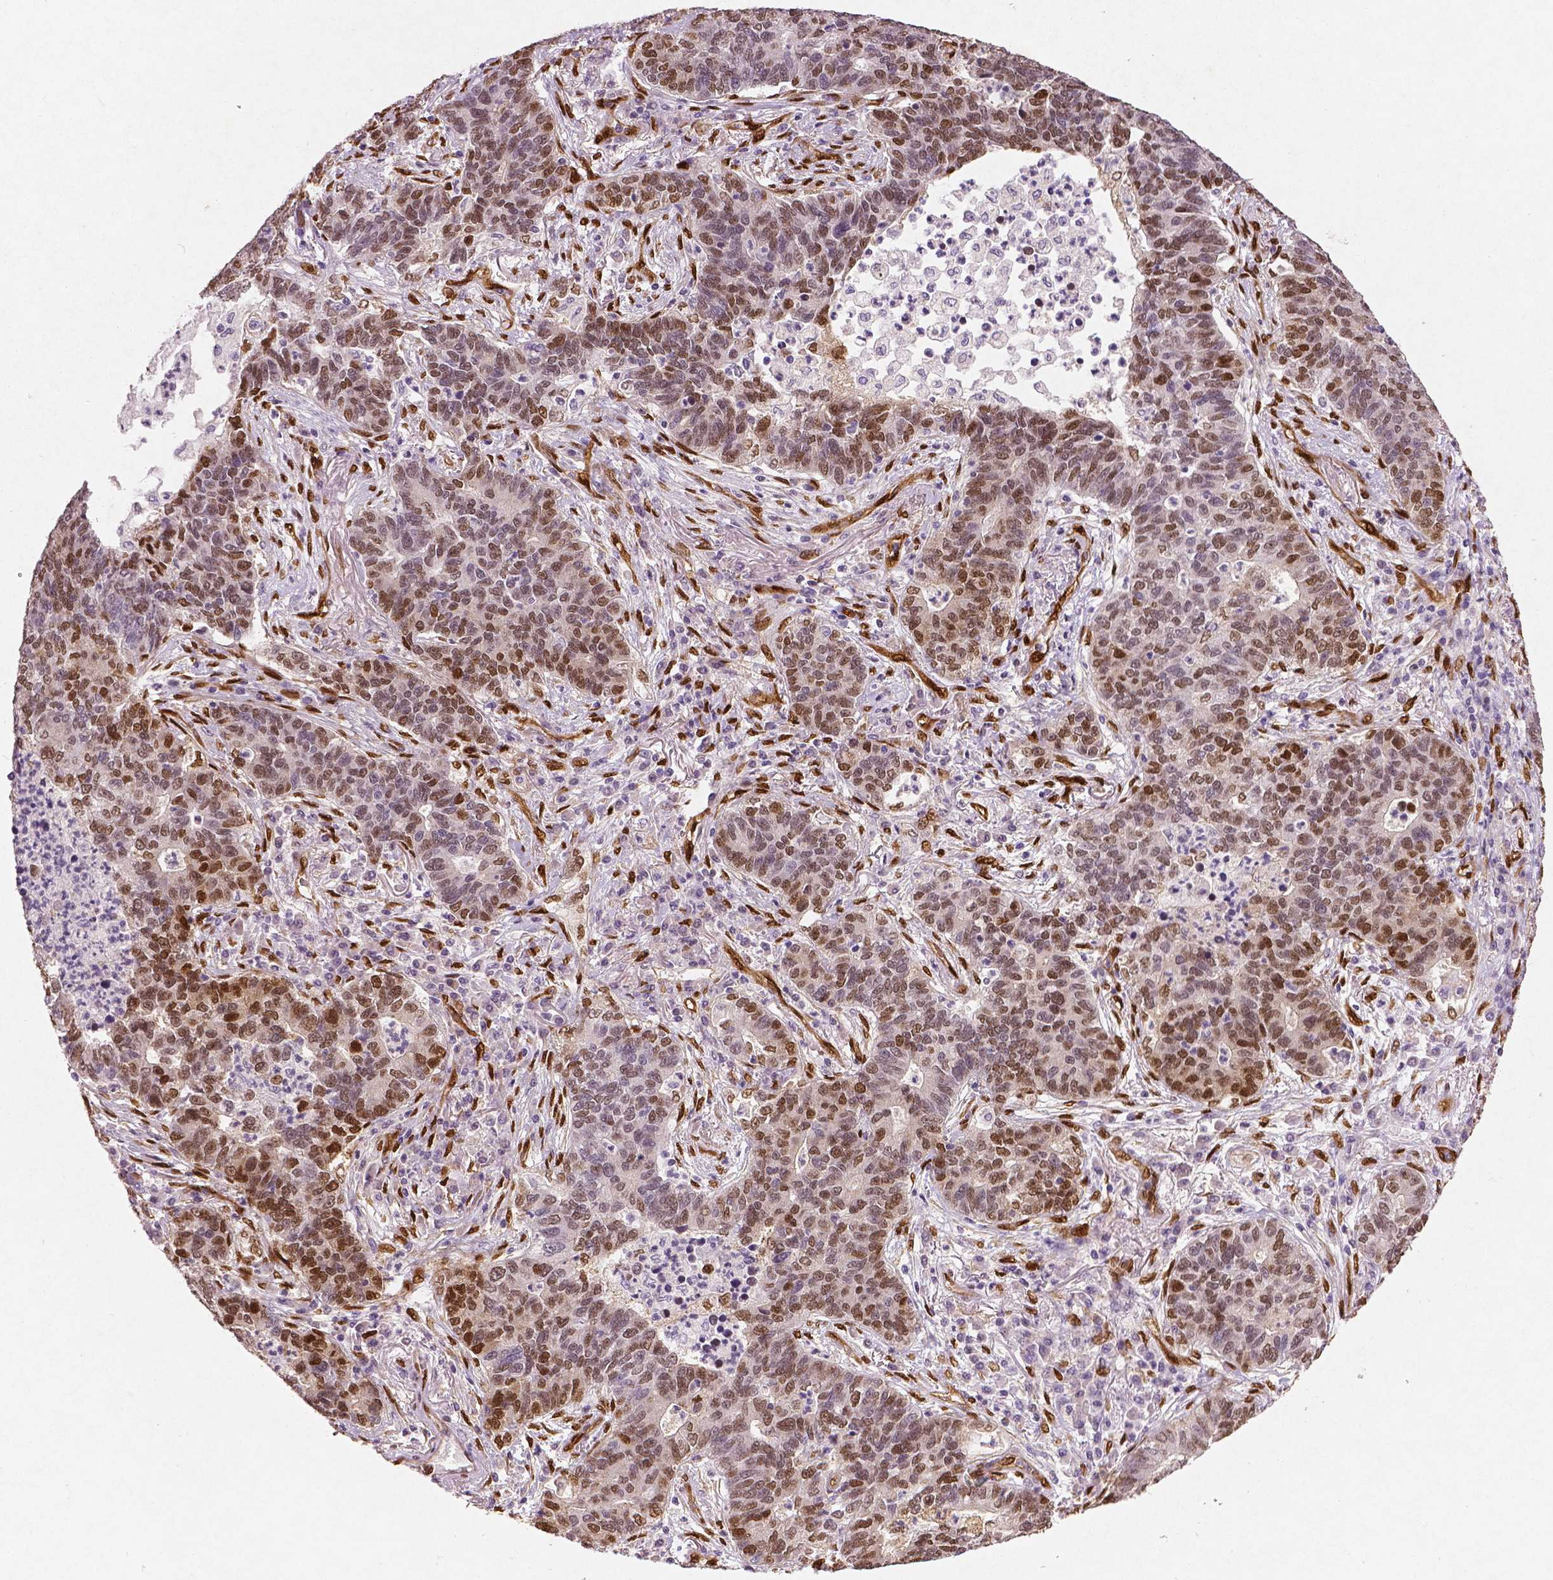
{"staining": {"intensity": "moderate", "quantity": ">75%", "location": "cytoplasmic/membranous,nuclear"}, "tissue": "lung cancer", "cell_type": "Tumor cells", "image_type": "cancer", "snomed": [{"axis": "morphology", "description": "Adenocarcinoma, NOS"}, {"axis": "topography", "description": "Lung"}], "caption": "Immunohistochemical staining of lung cancer (adenocarcinoma) reveals medium levels of moderate cytoplasmic/membranous and nuclear protein expression in approximately >75% of tumor cells.", "gene": "WWTR1", "patient": {"sex": "female", "age": 57}}